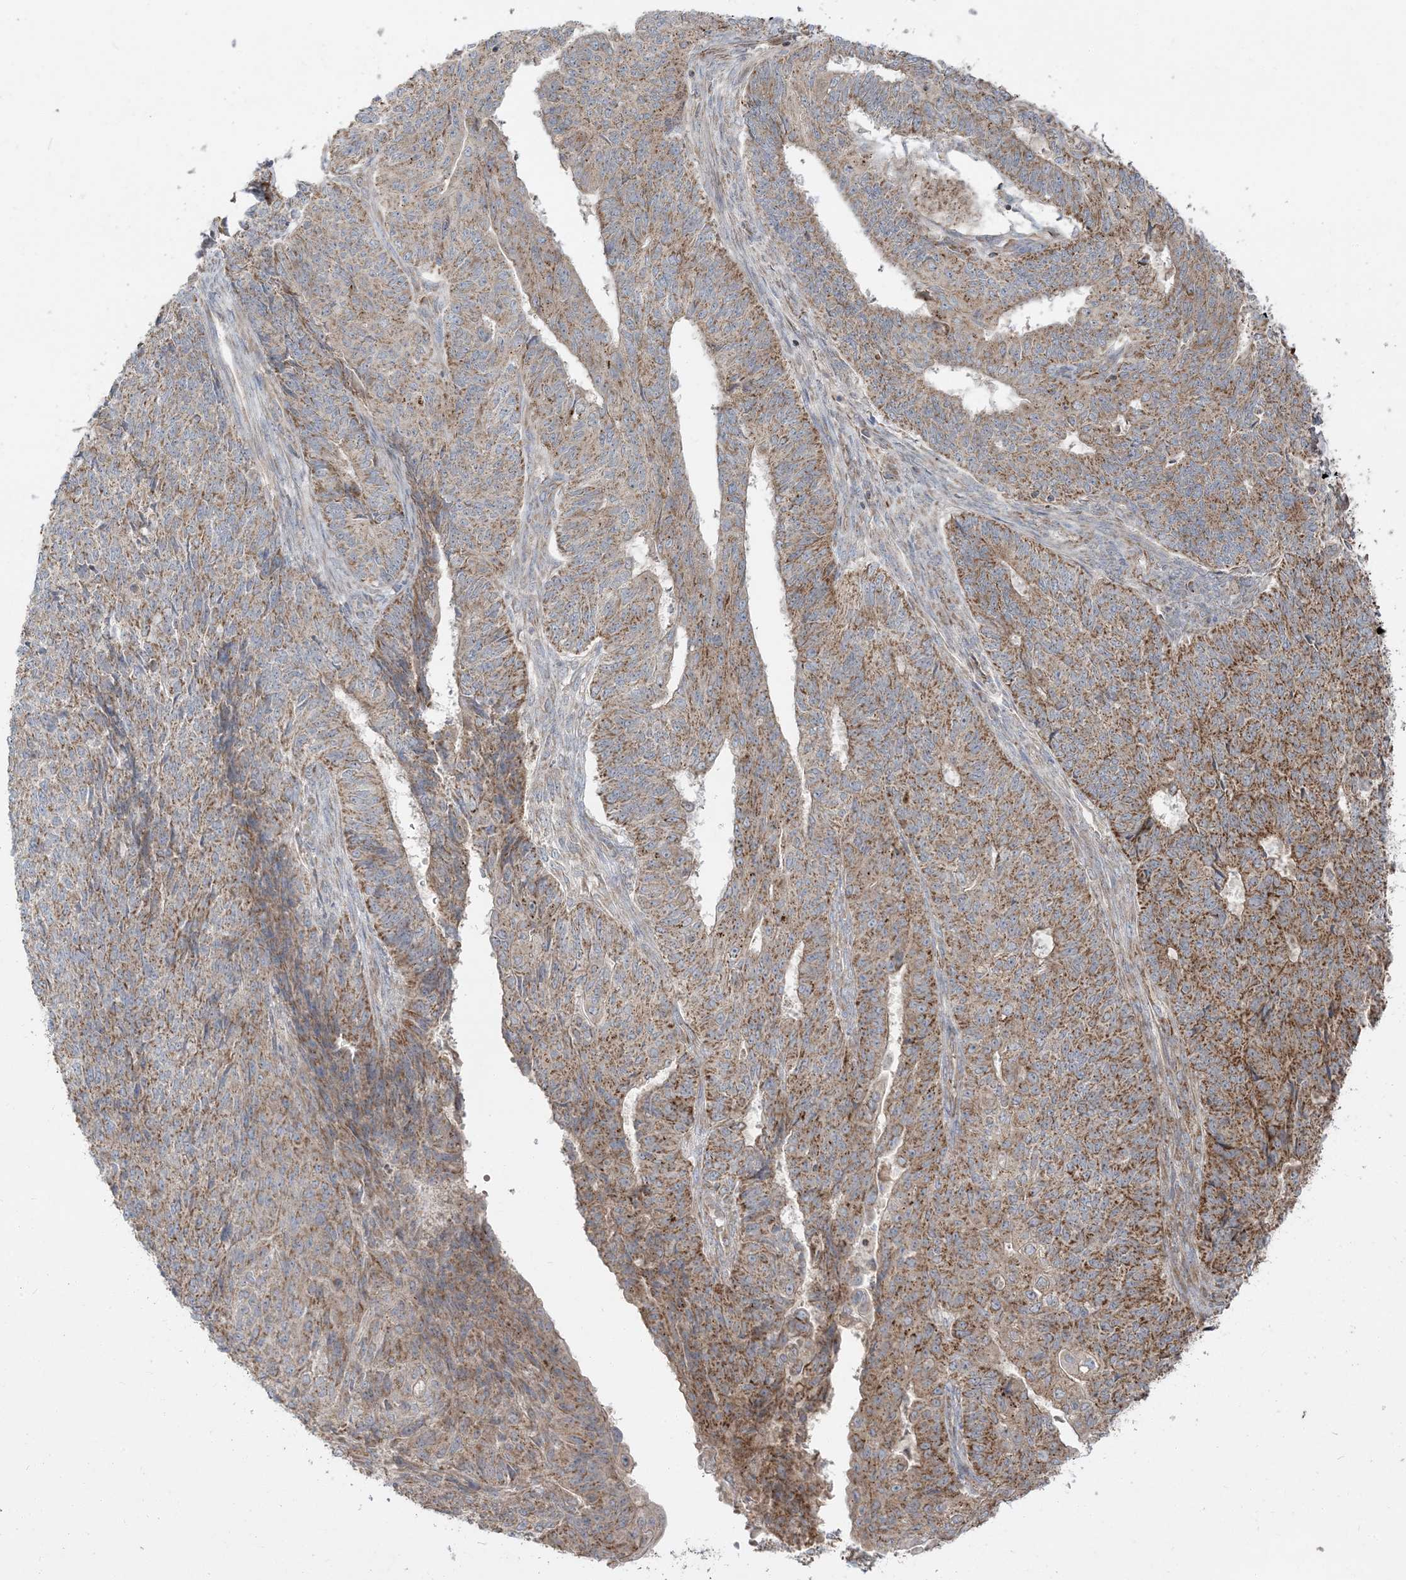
{"staining": {"intensity": "moderate", "quantity": ">75%", "location": "cytoplasmic/membranous"}, "tissue": "endometrial cancer", "cell_type": "Tumor cells", "image_type": "cancer", "snomed": [{"axis": "morphology", "description": "Adenocarcinoma, NOS"}, {"axis": "topography", "description": "Endometrium"}], "caption": "Immunohistochemical staining of human endometrial cancer exhibits medium levels of moderate cytoplasmic/membranous protein positivity in approximately >75% of tumor cells. (IHC, brightfield microscopy, high magnification).", "gene": "AARS2", "patient": {"sex": "female", "age": 32}}